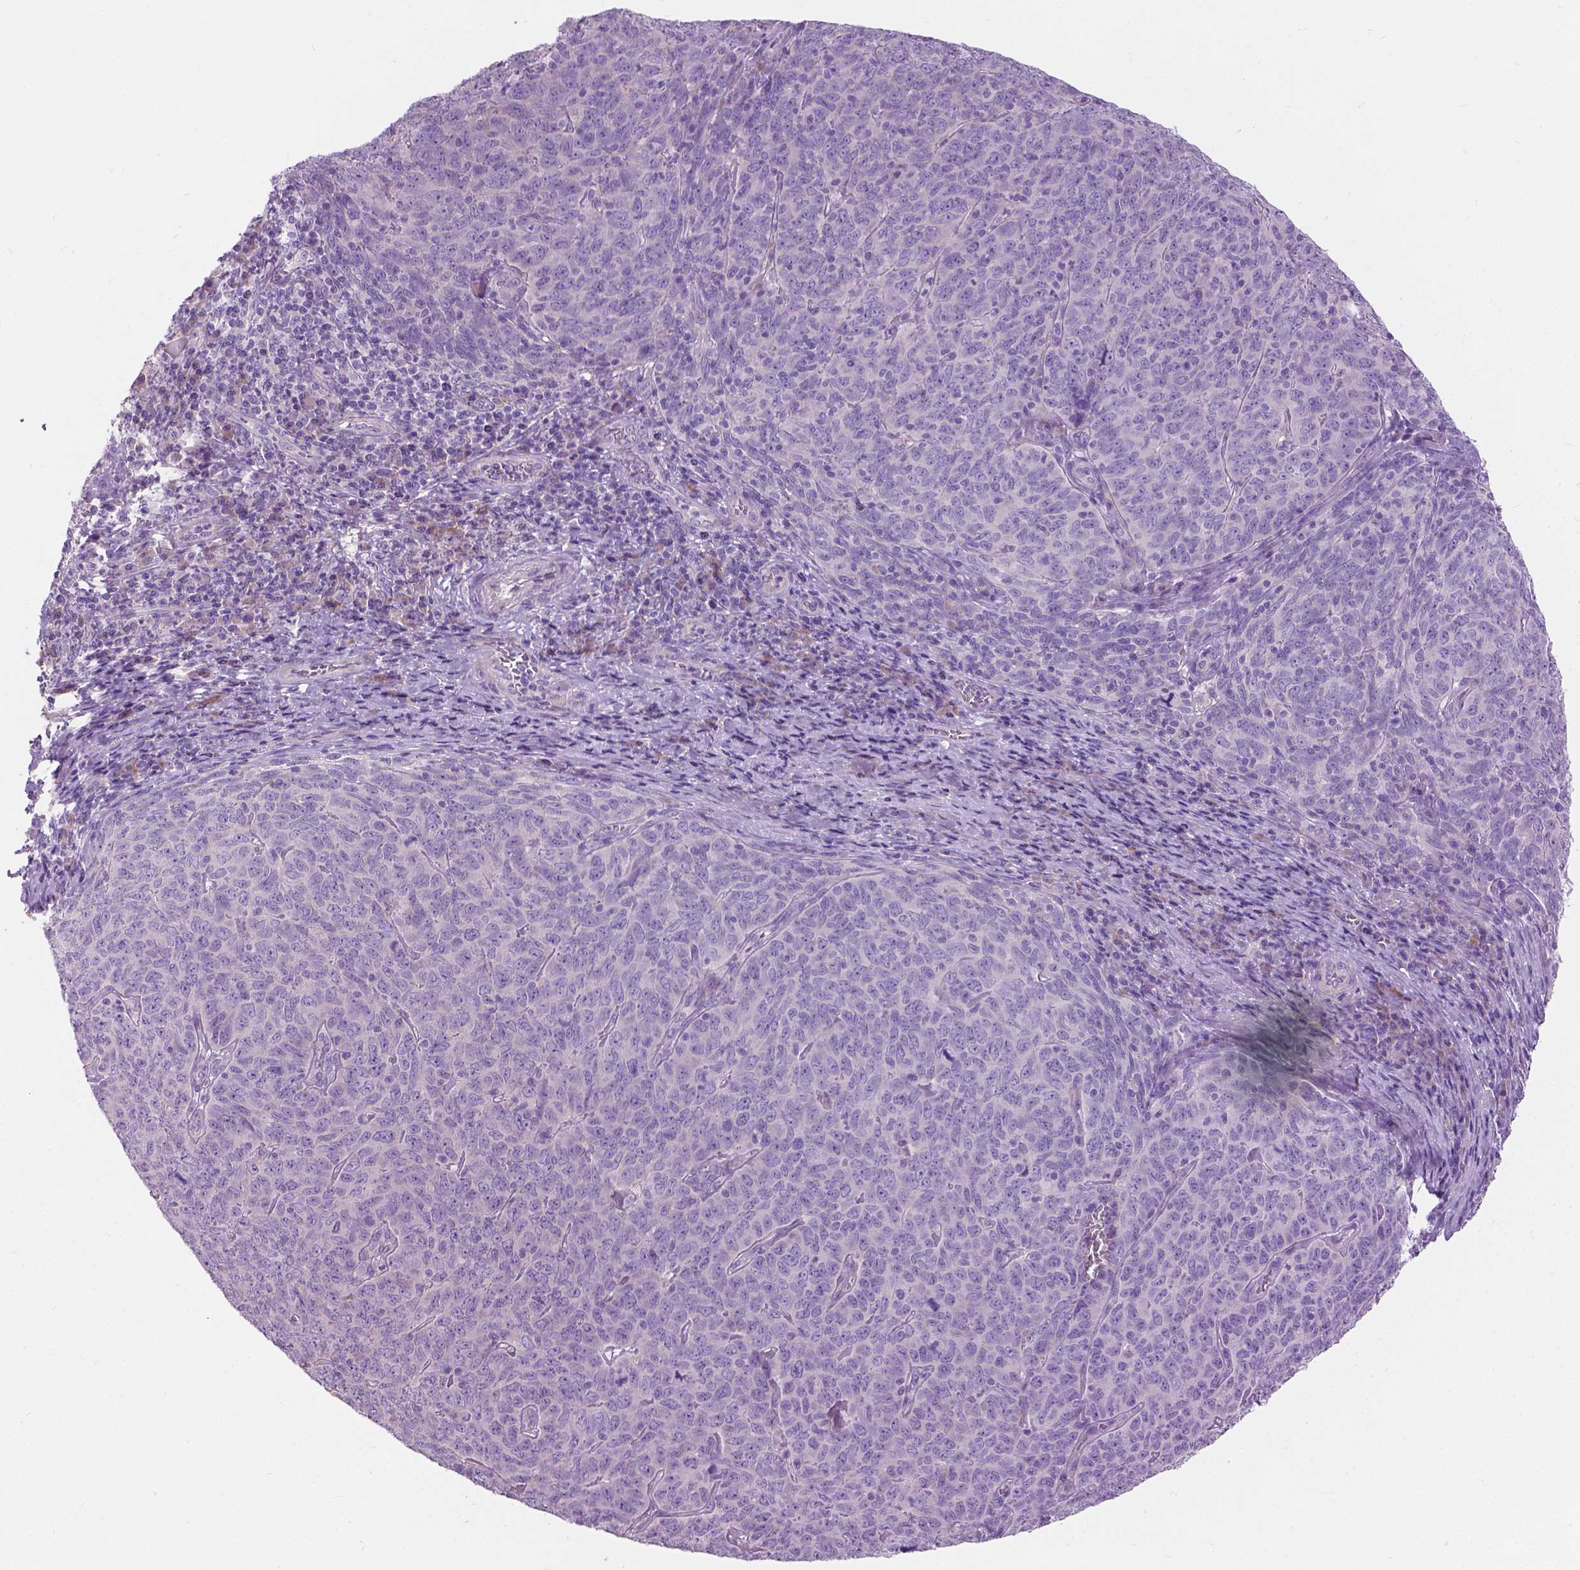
{"staining": {"intensity": "negative", "quantity": "none", "location": "none"}, "tissue": "skin cancer", "cell_type": "Tumor cells", "image_type": "cancer", "snomed": [{"axis": "morphology", "description": "Squamous cell carcinoma, NOS"}, {"axis": "topography", "description": "Skin"}, {"axis": "topography", "description": "Anal"}], "caption": "Photomicrograph shows no protein staining in tumor cells of squamous cell carcinoma (skin) tissue.", "gene": "NOXO1", "patient": {"sex": "female", "age": 51}}